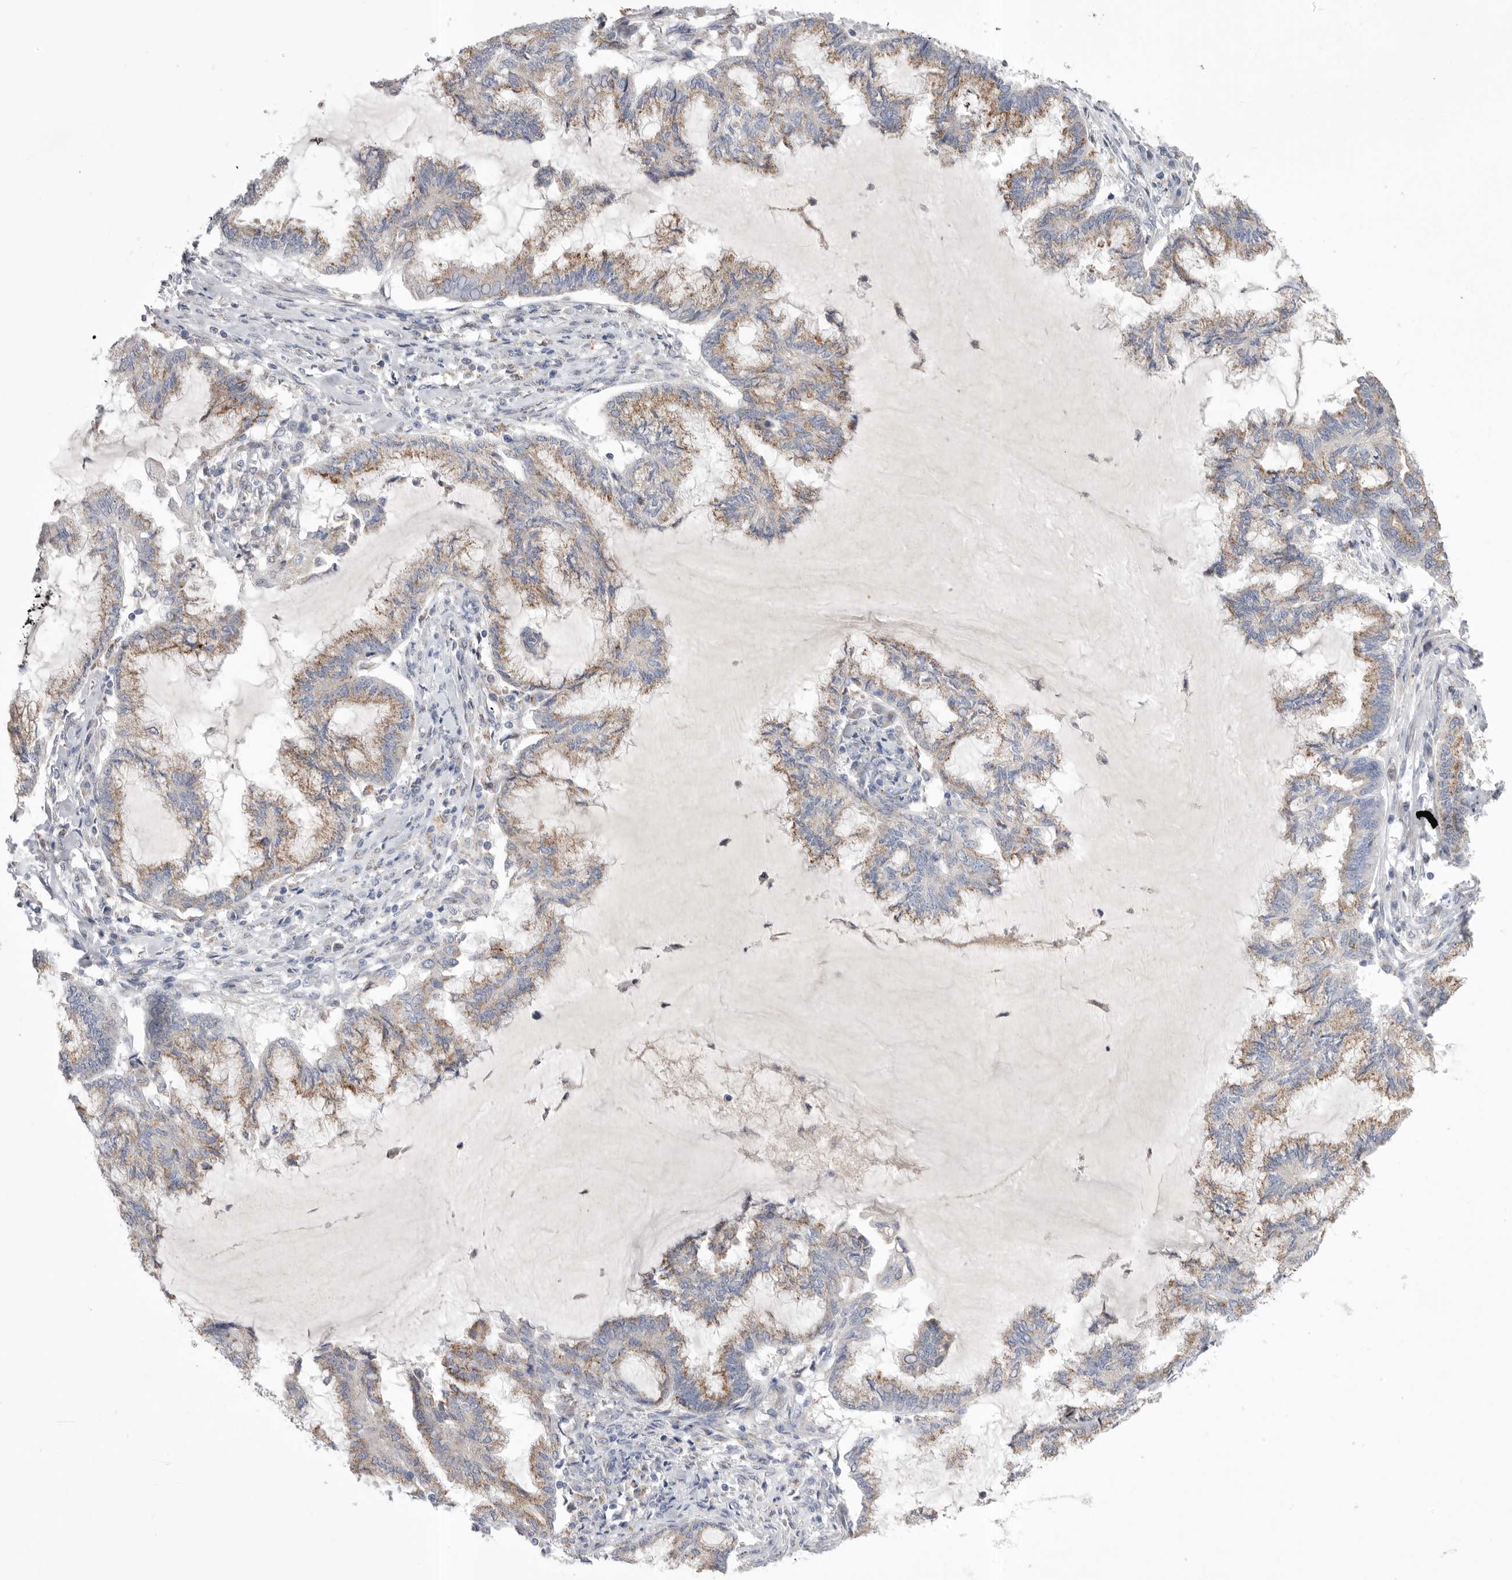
{"staining": {"intensity": "weak", "quantity": ">75%", "location": "cytoplasmic/membranous"}, "tissue": "endometrial cancer", "cell_type": "Tumor cells", "image_type": "cancer", "snomed": [{"axis": "morphology", "description": "Adenocarcinoma, NOS"}, {"axis": "topography", "description": "Endometrium"}], "caption": "Immunohistochemistry (IHC) image of human endometrial adenocarcinoma stained for a protein (brown), which reveals low levels of weak cytoplasmic/membranous expression in about >75% of tumor cells.", "gene": "CCDC126", "patient": {"sex": "female", "age": 86}}